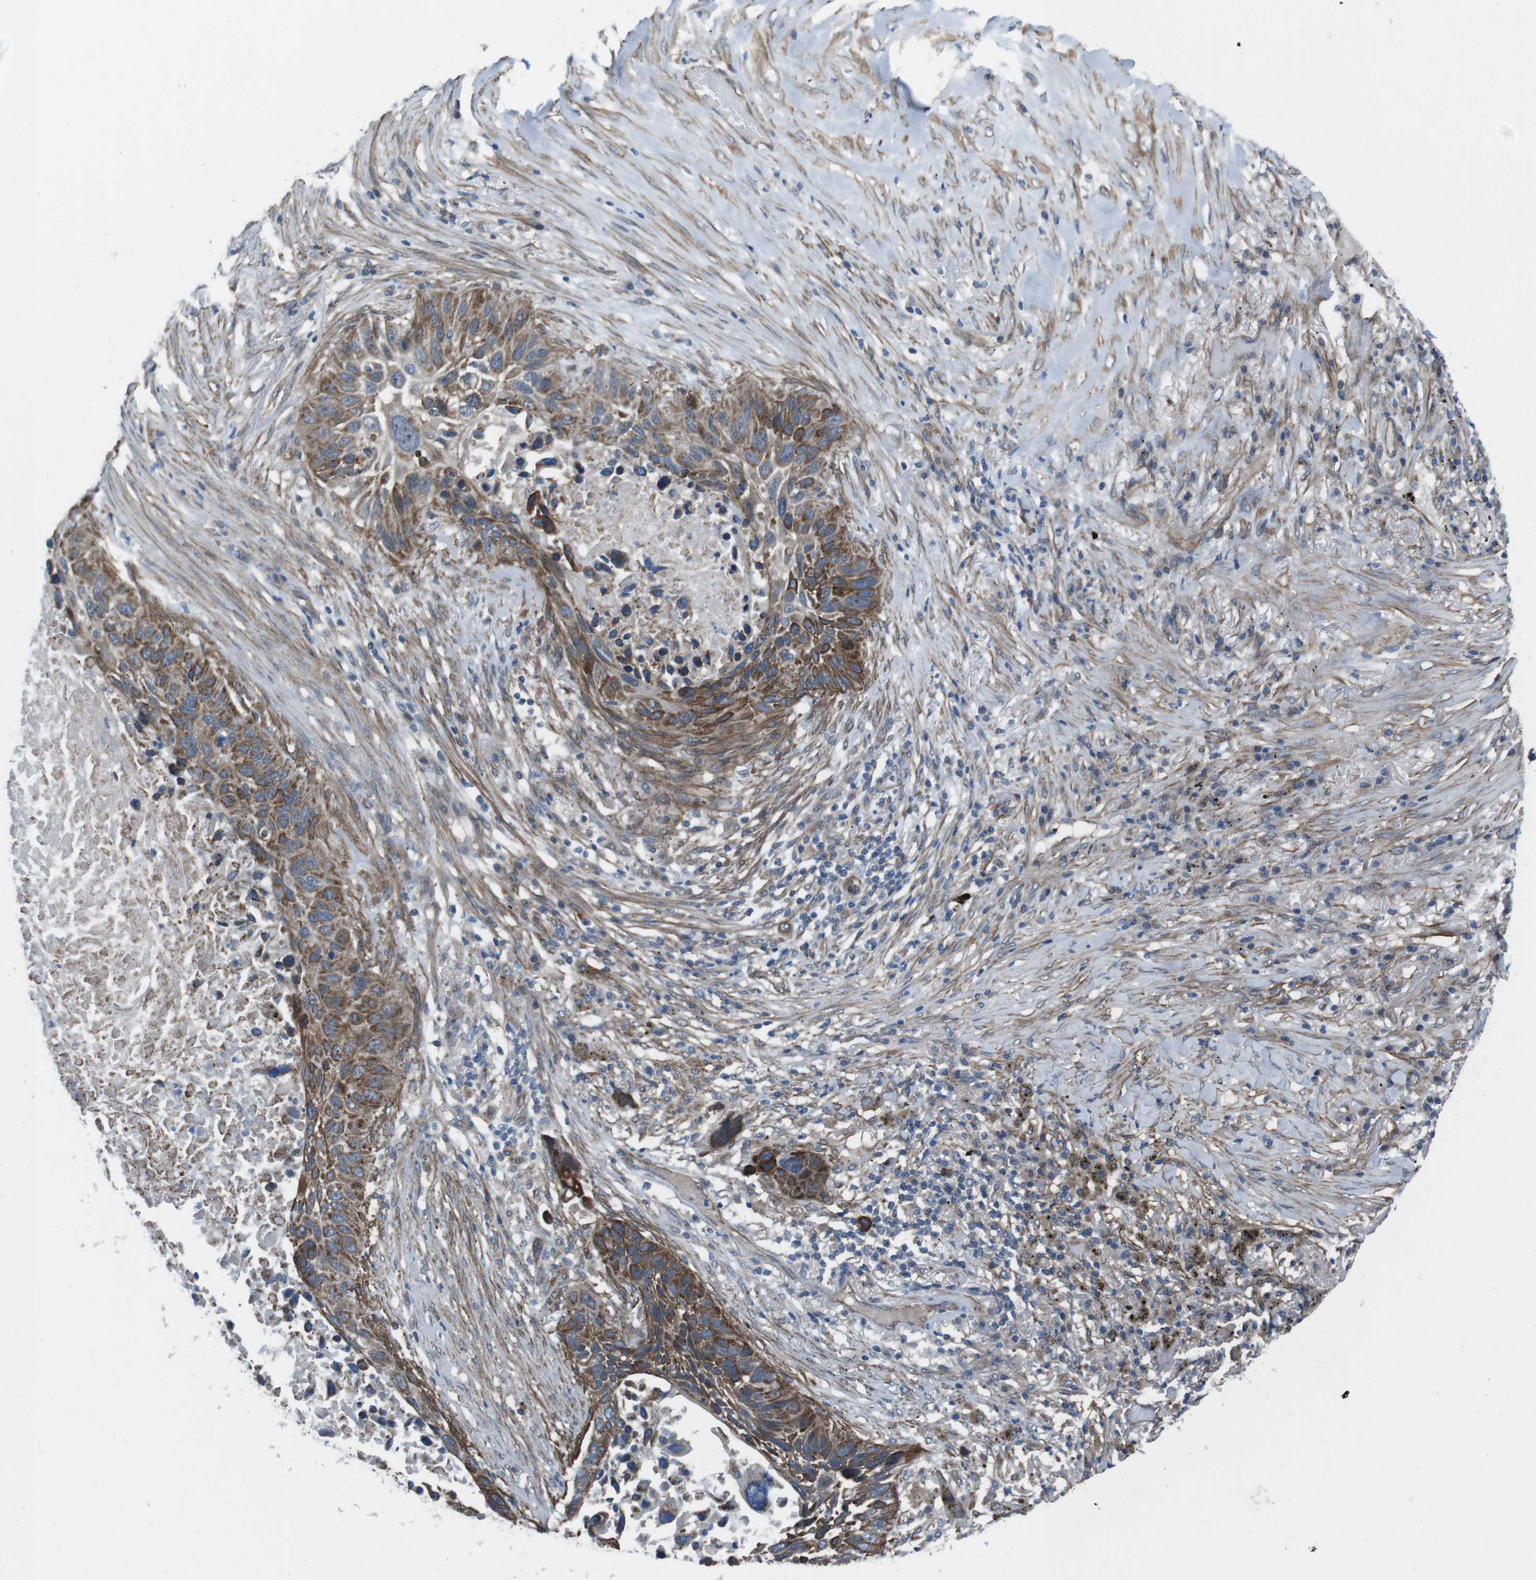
{"staining": {"intensity": "moderate", "quantity": ">75%", "location": "cytoplasmic/membranous"}, "tissue": "lung cancer", "cell_type": "Tumor cells", "image_type": "cancer", "snomed": [{"axis": "morphology", "description": "Squamous cell carcinoma, NOS"}, {"axis": "topography", "description": "Lung"}], "caption": "Protein expression analysis of lung cancer exhibits moderate cytoplasmic/membranous staining in about >75% of tumor cells.", "gene": "FAM174B", "patient": {"sex": "male", "age": 57}}